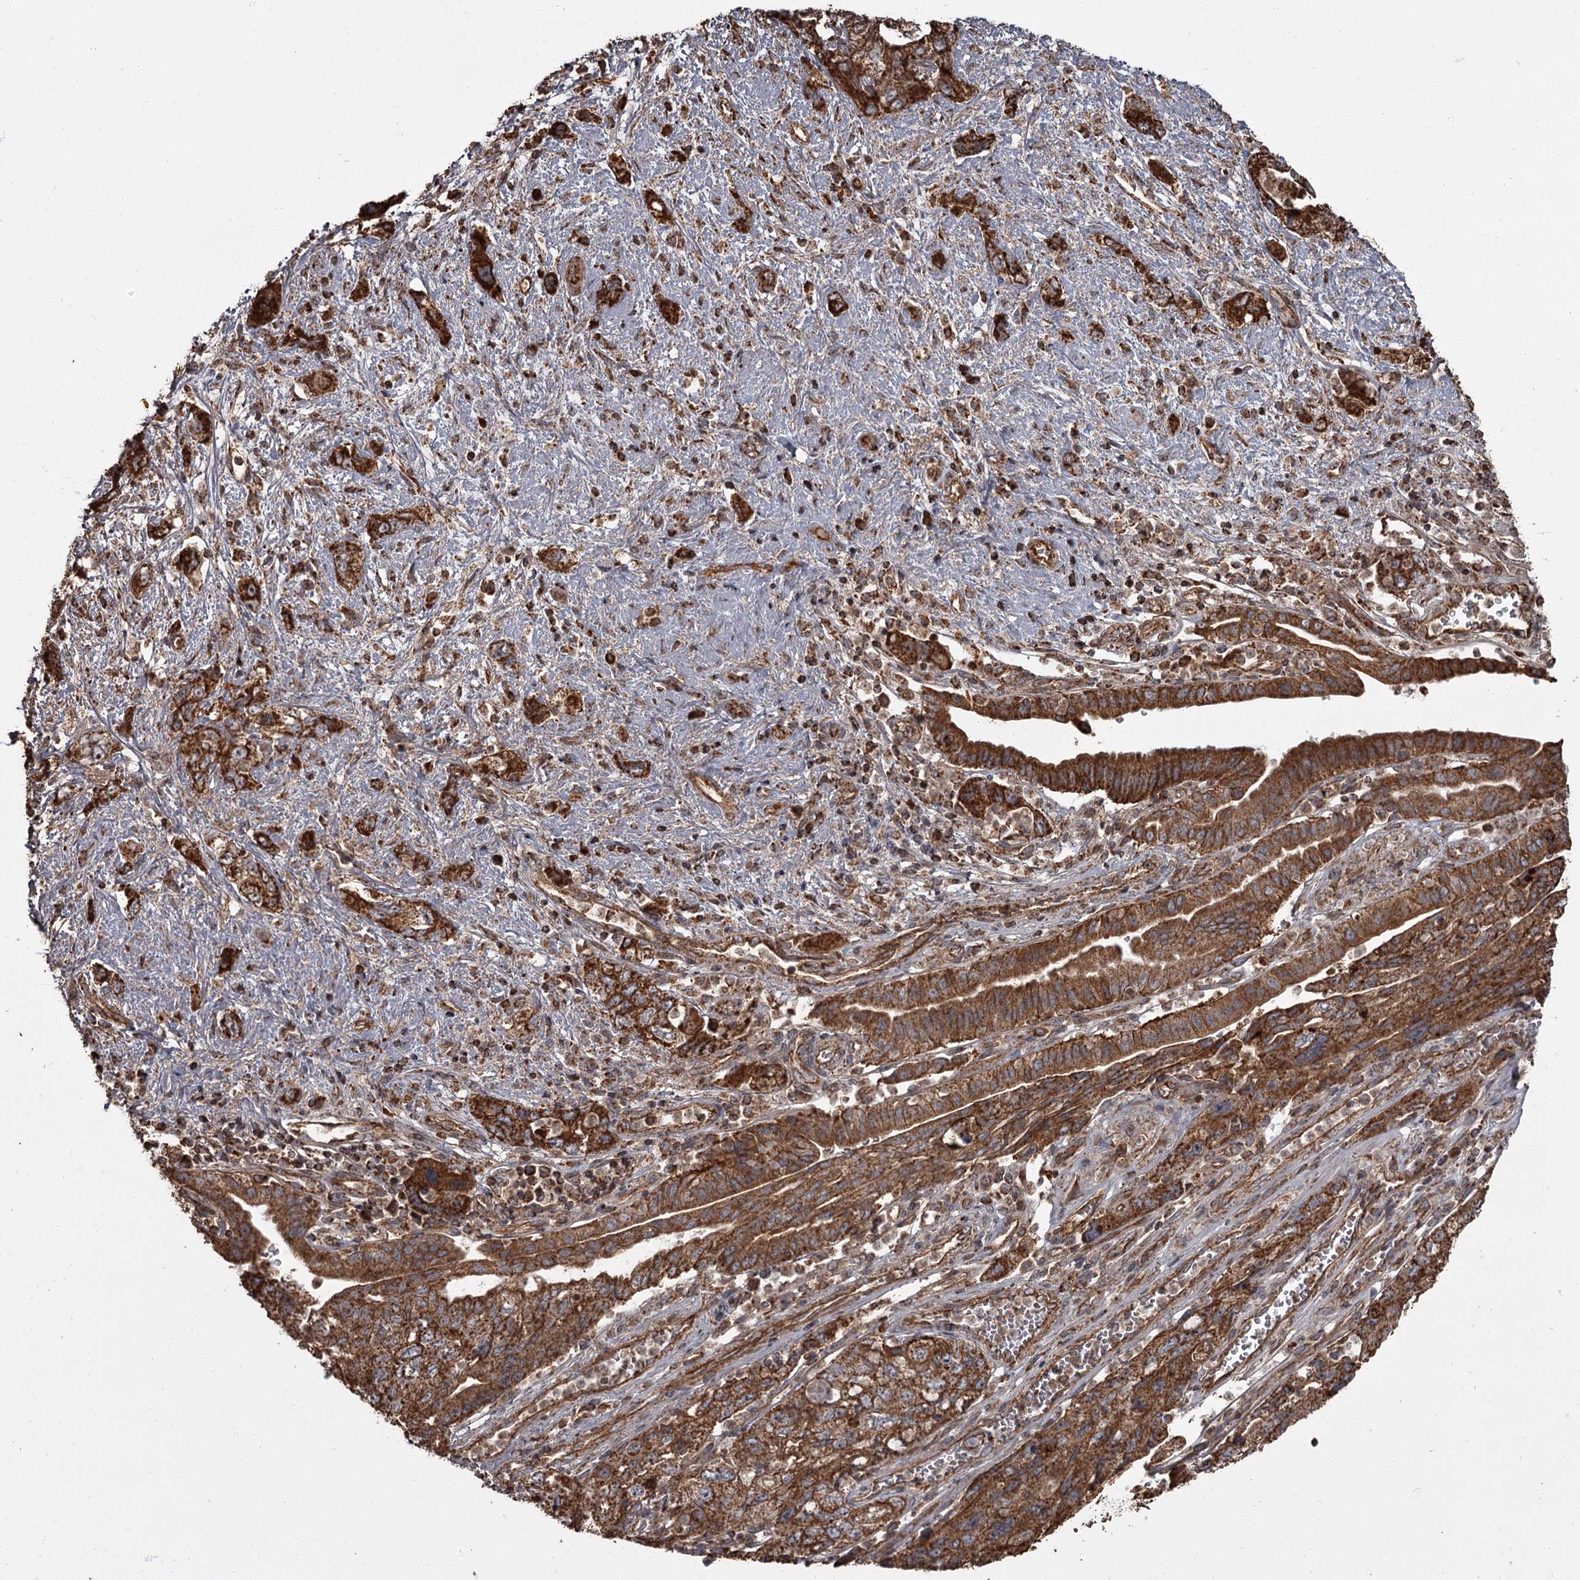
{"staining": {"intensity": "strong", "quantity": ">75%", "location": "cytoplasmic/membranous"}, "tissue": "pancreatic cancer", "cell_type": "Tumor cells", "image_type": "cancer", "snomed": [{"axis": "morphology", "description": "Adenocarcinoma, NOS"}, {"axis": "topography", "description": "Pancreas"}], "caption": "Protein expression analysis of human pancreatic cancer reveals strong cytoplasmic/membranous expression in about >75% of tumor cells.", "gene": "THAP9", "patient": {"sex": "female", "age": 73}}